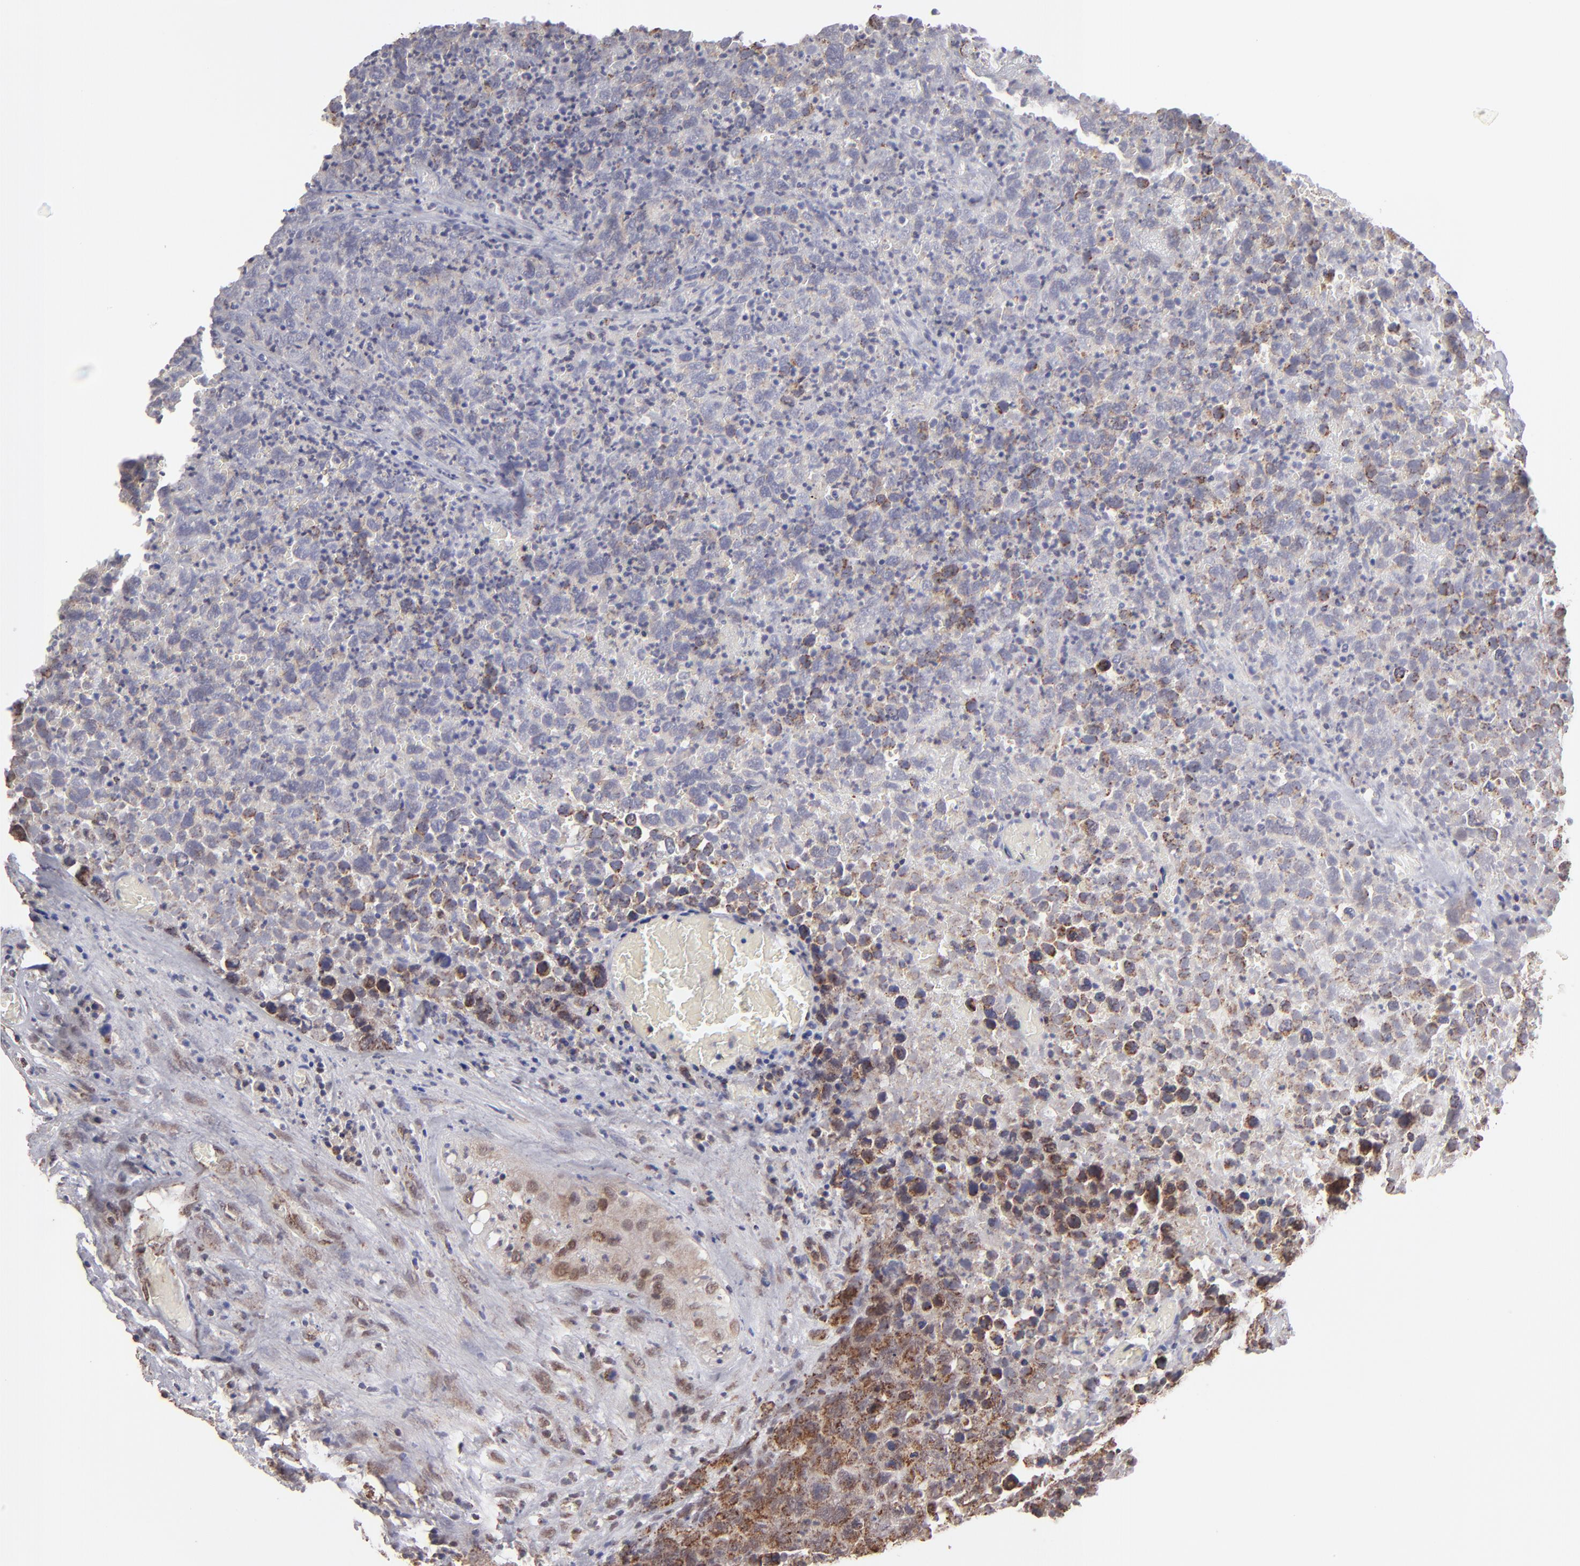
{"staining": {"intensity": "moderate", "quantity": ">75%", "location": "cytoplasmic/membranous"}, "tissue": "testis cancer", "cell_type": "Tumor cells", "image_type": "cancer", "snomed": [{"axis": "morphology", "description": "Carcinoma, Embryonal, NOS"}, {"axis": "topography", "description": "Testis"}], "caption": "The immunohistochemical stain labels moderate cytoplasmic/membranous expression in tumor cells of embryonal carcinoma (testis) tissue. (Stains: DAB in brown, nuclei in blue, Microscopy: brightfield microscopy at high magnification).", "gene": "SLC15A1", "patient": {"sex": "male", "age": 31}}